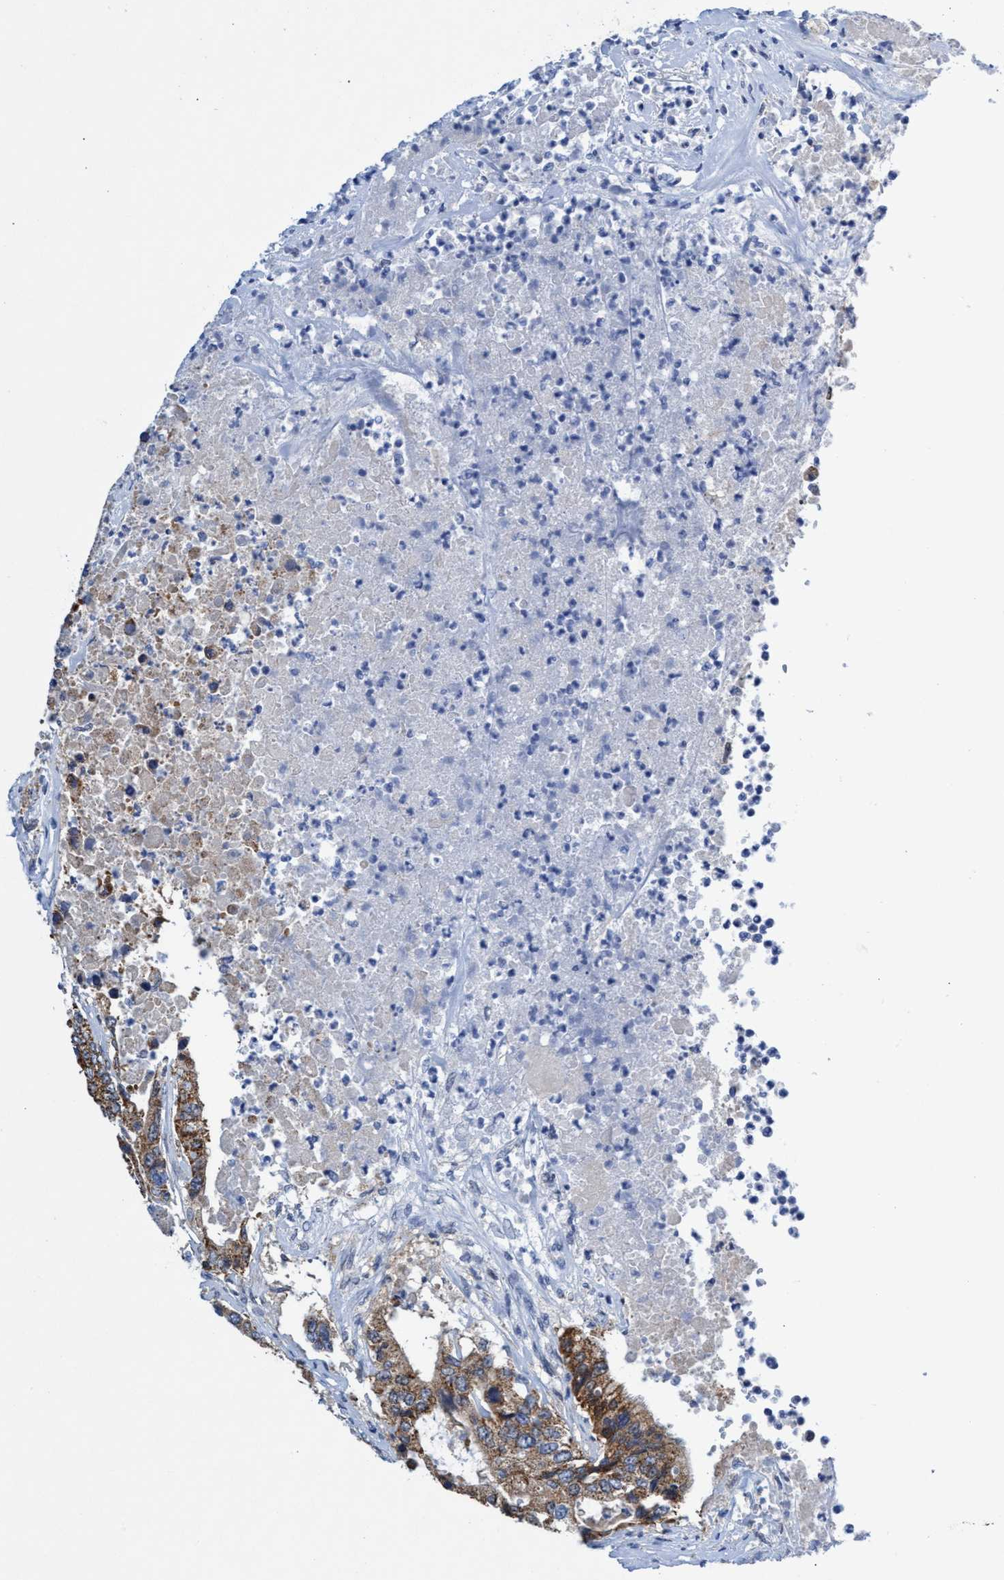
{"staining": {"intensity": "moderate", "quantity": ">75%", "location": "cytoplasmic/membranous"}, "tissue": "colorectal cancer", "cell_type": "Tumor cells", "image_type": "cancer", "snomed": [{"axis": "morphology", "description": "Adenocarcinoma, NOS"}, {"axis": "topography", "description": "Colon"}], "caption": "Moderate cytoplasmic/membranous positivity is seen in about >75% of tumor cells in colorectal adenocarcinoma.", "gene": "CRYZ", "patient": {"sex": "female", "age": 77}}